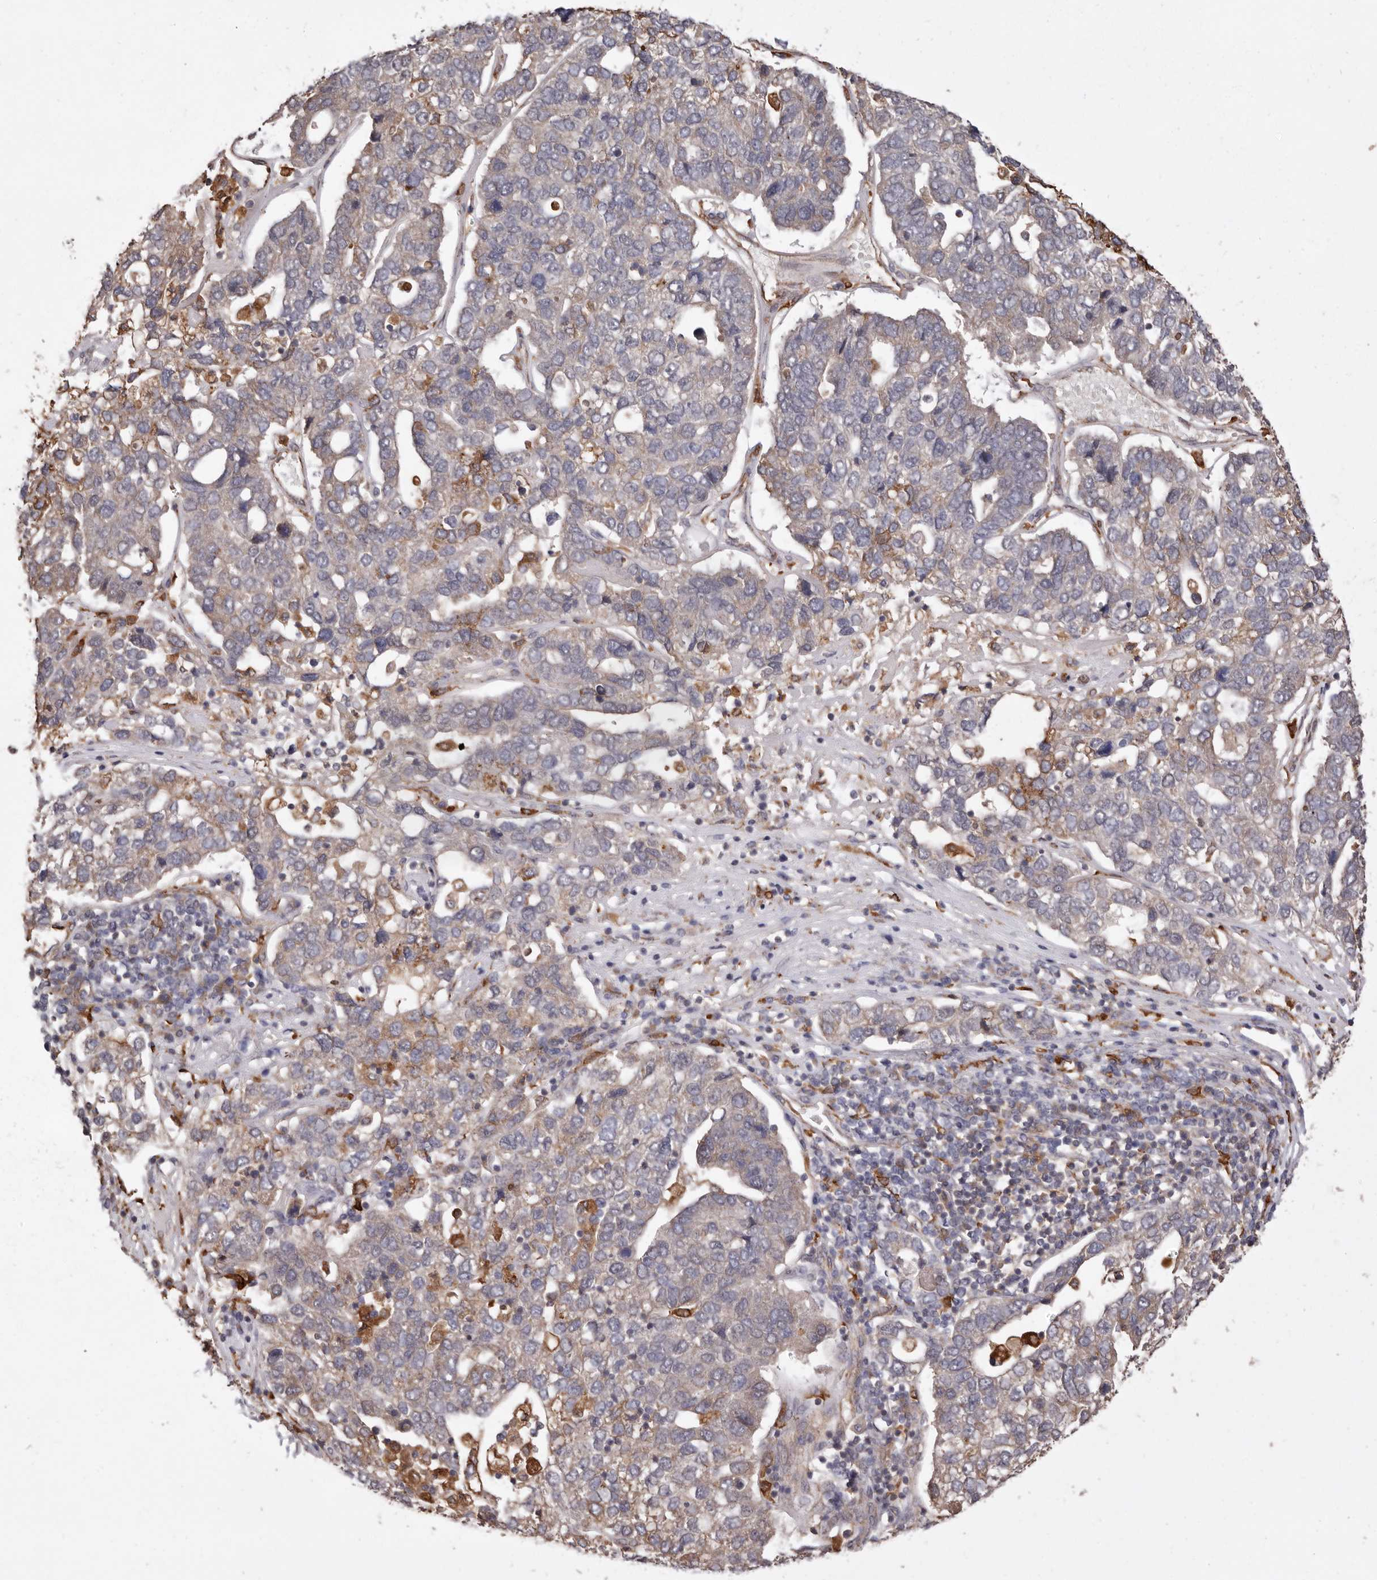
{"staining": {"intensity": "negative", "quantity": "none", "location": "none"}, "tissue": "pancreatic cancer", "cell_type": "Tumor cells", "image_type": "cancer", "snomed": [{"axis": "morphology", "description": "Adenocarcinoma, NOS"}, {"axis": "topography", "description": "Pancreas"}], "caption": "Tumor cells are negative for protein expression in human pancreatic adenocarcinoma.", "gene": "RSPO2", "patient": {"sex": "female", "age": 61}}